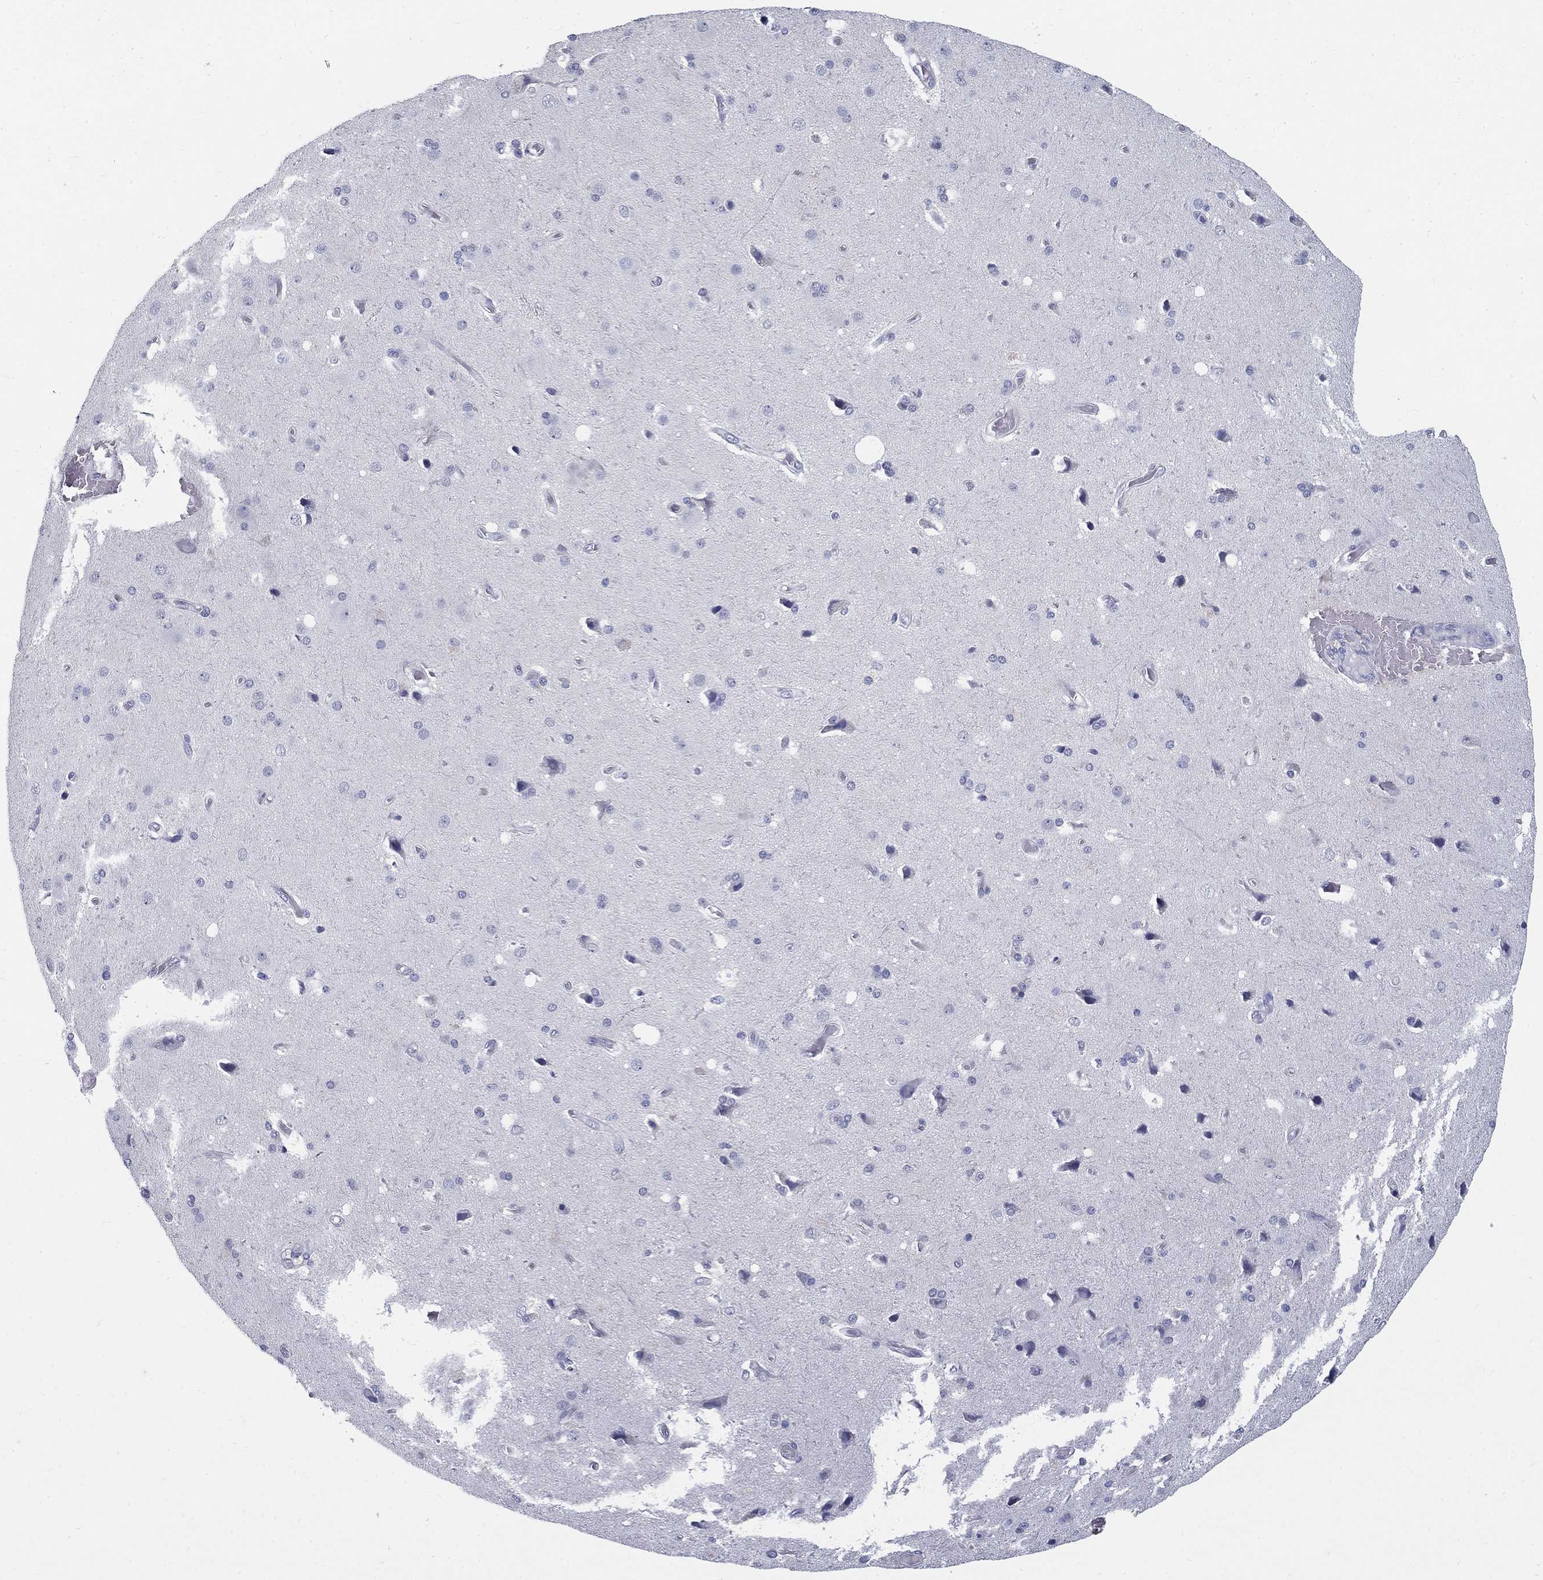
{"staining": {"intensity": "negative", "quantity": "none", "location": "none"}, "tissue": "cerebral cortex", "cell_type": "Endothelial cells", "image_type": "normal", "snomed": [{"axis": "morphology", "description": "Normal tissue, NOS"}, {"axis": "morphology", "description": "Glioma, malignant, High grade"}, {"axis": "topography", "description": "Cerebral cortex"}], "caption": "This image is of unremarkable cerebral cortex stained with IHC to label a protein in brown with the nuclei are counter-stained blue. There is no staining in endothelial cells.", "gene": "C4orf19", "patient": {"sex": "male", "age": 77}}